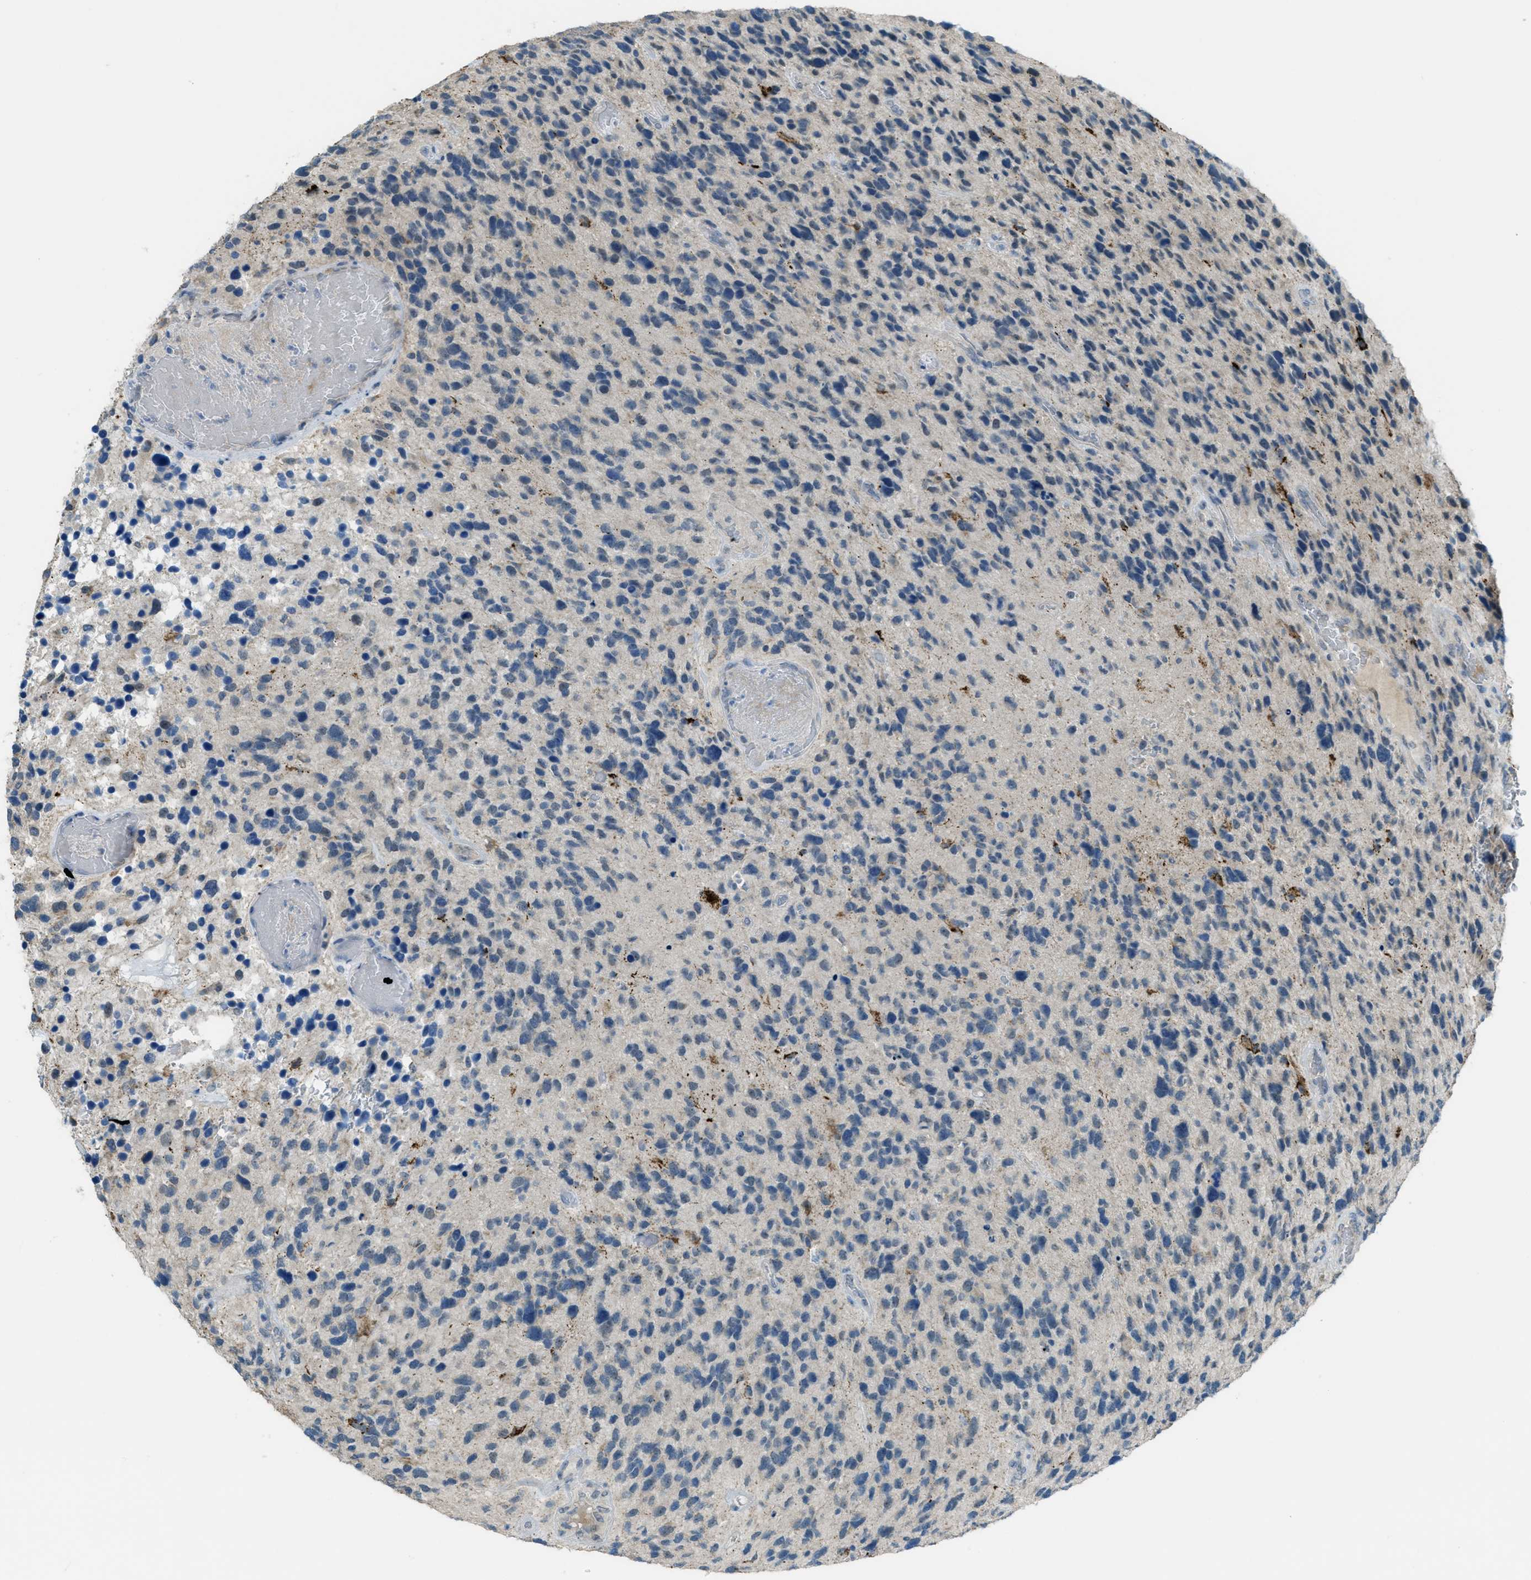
{"staining": {"intensity": "negative", "quantity": "none", "location": "none"}, "tissue": "glioma", "cell_type": "Tumor cells", "image_type": "cancer", "snomed": [{"axis": "morphology", "description": "Glioma, malignant, High grade"}, {"axis": "topography", "description": "Brain"}], "caption": "Micrograph shows no significant protein positivity in tumor cells of malignant glioma (high-grade).", "gene": "CDON", "patient": {"sex": "female", "age": 58}}